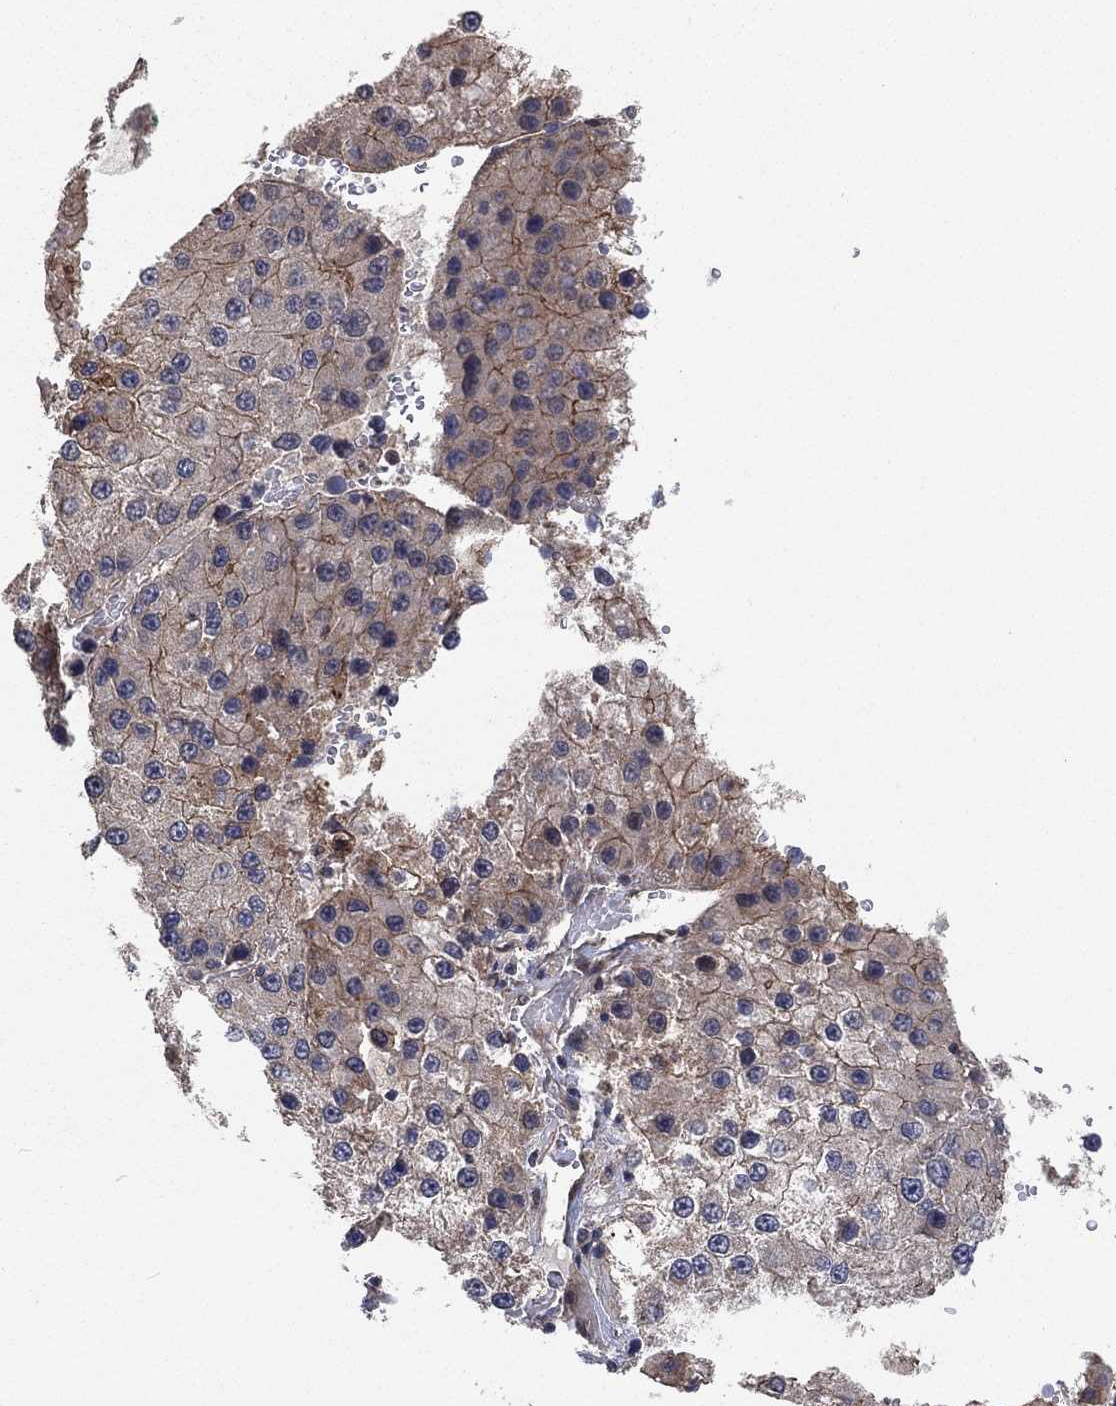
{"staining": {"intensity": "moderate", "quantity": "<25%", "location": "cytoplasmic/membranous"}, "tissue": "liver cancer", "cell_type": "Tumor cells", "image_type": "cancer", "snomed": [{"axis": "morphology", "description": "Carcinoma, Hepatocellular, NOS"}, {"axis": "topography", "description": "Liver"}], "caption": "About <25% of tumor cells in human liver hepatocellular carcinoma demonstrate moderate cytoplasmic/membranous protein expression as visualized by brown immunohistochemical staining.", "gene": "MCUR1", "patient": {"sex": "female", "age": 73}}